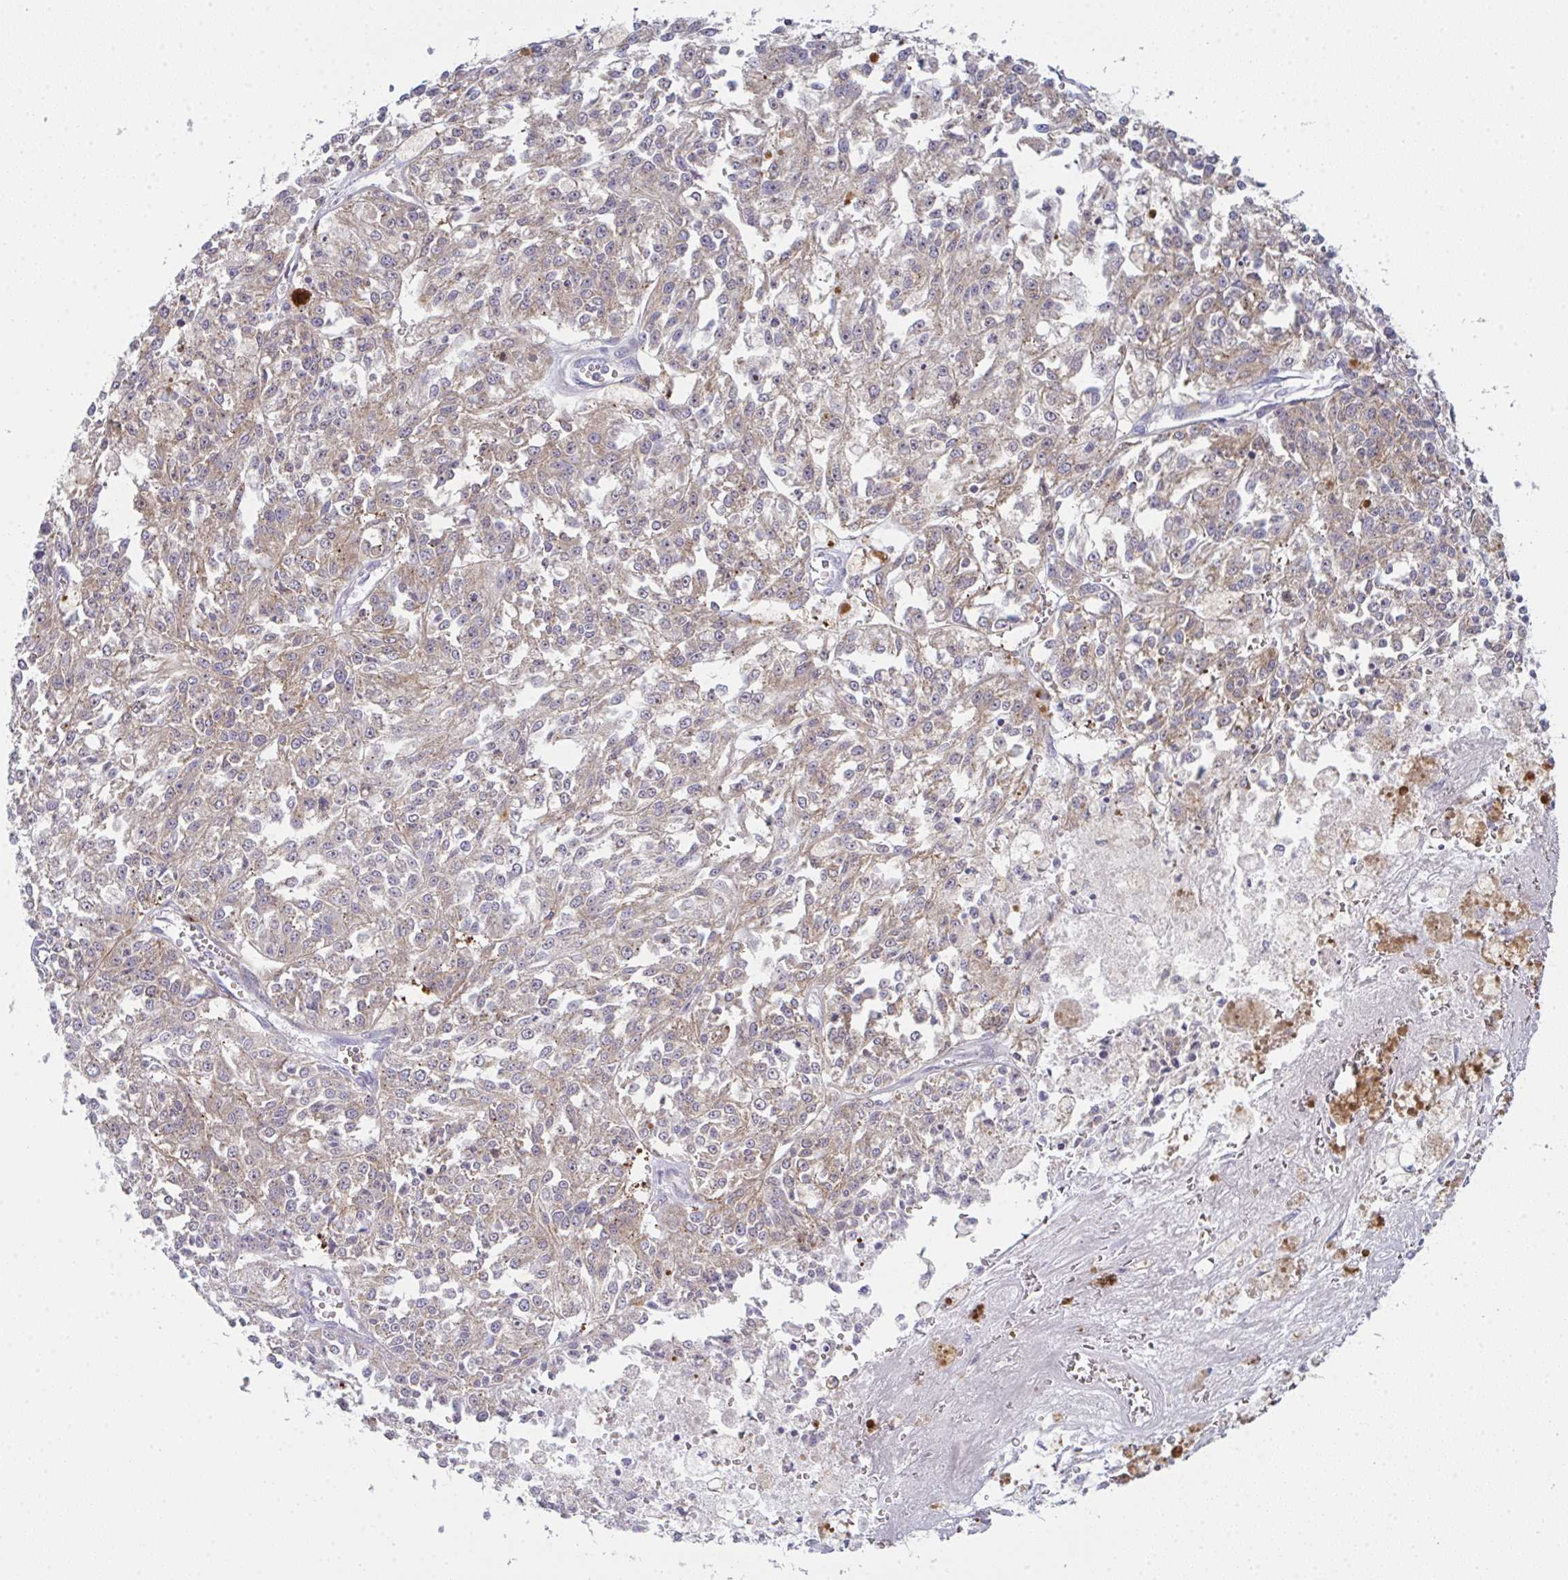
{"staining": {"intensity": "weak", "quantity": "25%-75%", "location": "cytoplasmic/membranous"}, "tissue": "melanoma", "cell_type": "Tumor cells", "image_type": "cancer", "snomed": [{"axis": "morphology", "description": "Malignant melanoma, NOS"}, {"axis": "topography", "description": "Skin"}], "caption": "Immunohistochemical staining of human malignant melanoma reveals low levels of weak cytoplasmic/membranous expression in about 25%-75% of tumor cells.", "gene": "CD80", "patient": {"sex": "female", "age": 64}}